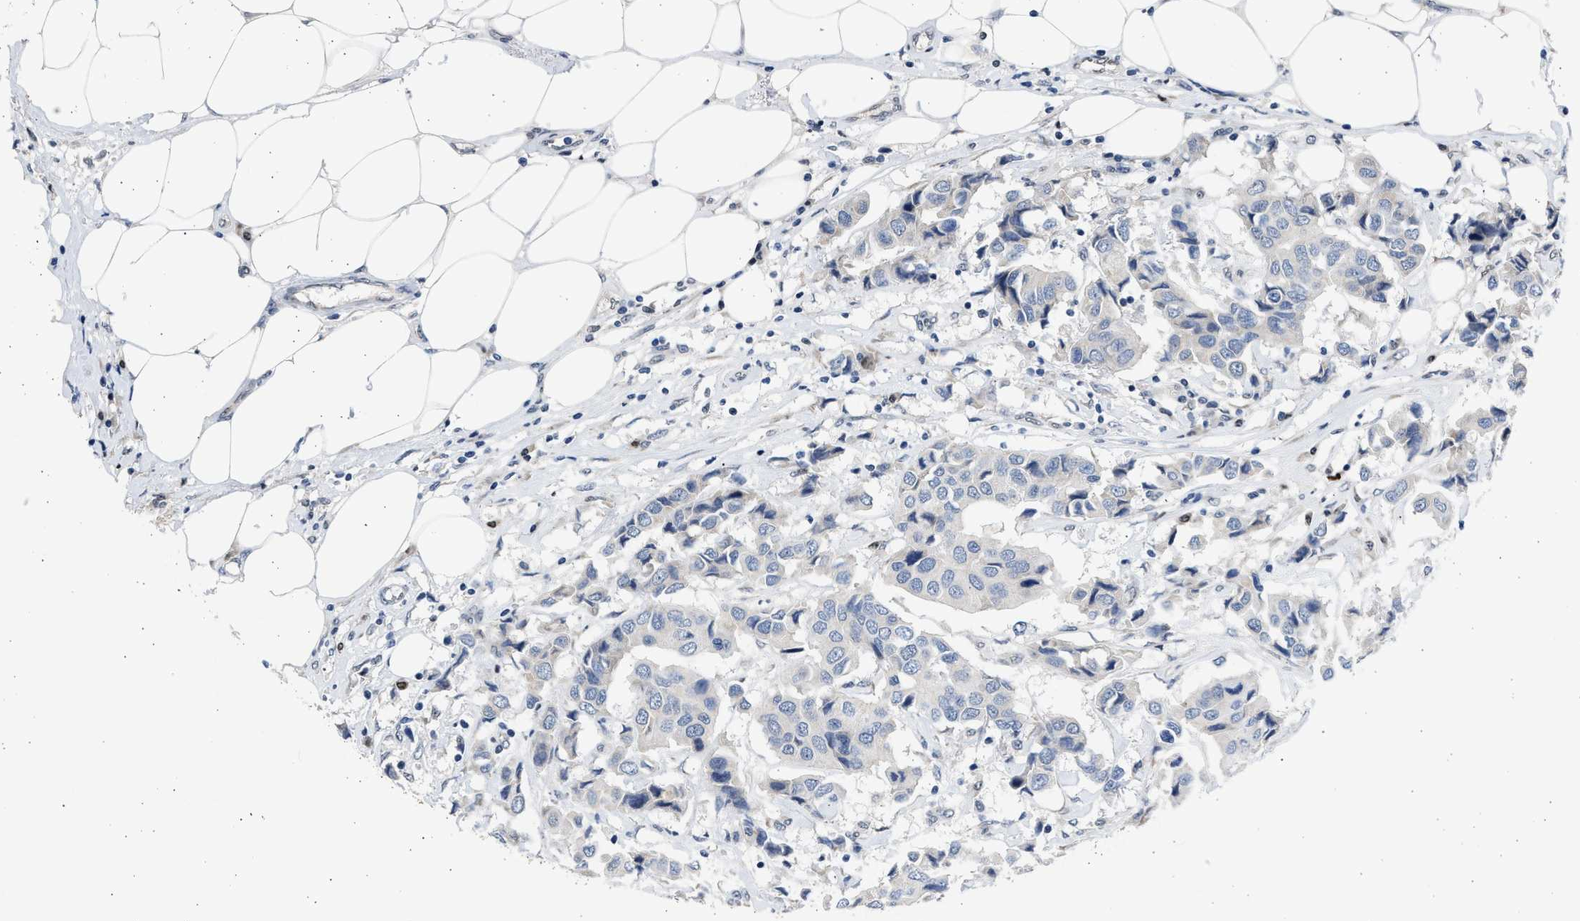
{"staining": {"intensity": "negative", "quantity": "none", "location": "none"}, "tissue": "breast cancer", "cell_type": "Tumor cells", "image_type": "cancer", "snomed": [{"axis": "morphology", "description": "Duct carcinoma"}, {"axis": "topography", "description": "Breast"}], "caption": "A histopathology image of intraductal carcinoma (breast) stained for a protein demonstrates no brown staining in tumor cells.", "gene": "HMGN3", "patient": {"sex": "female", "age": 80}}